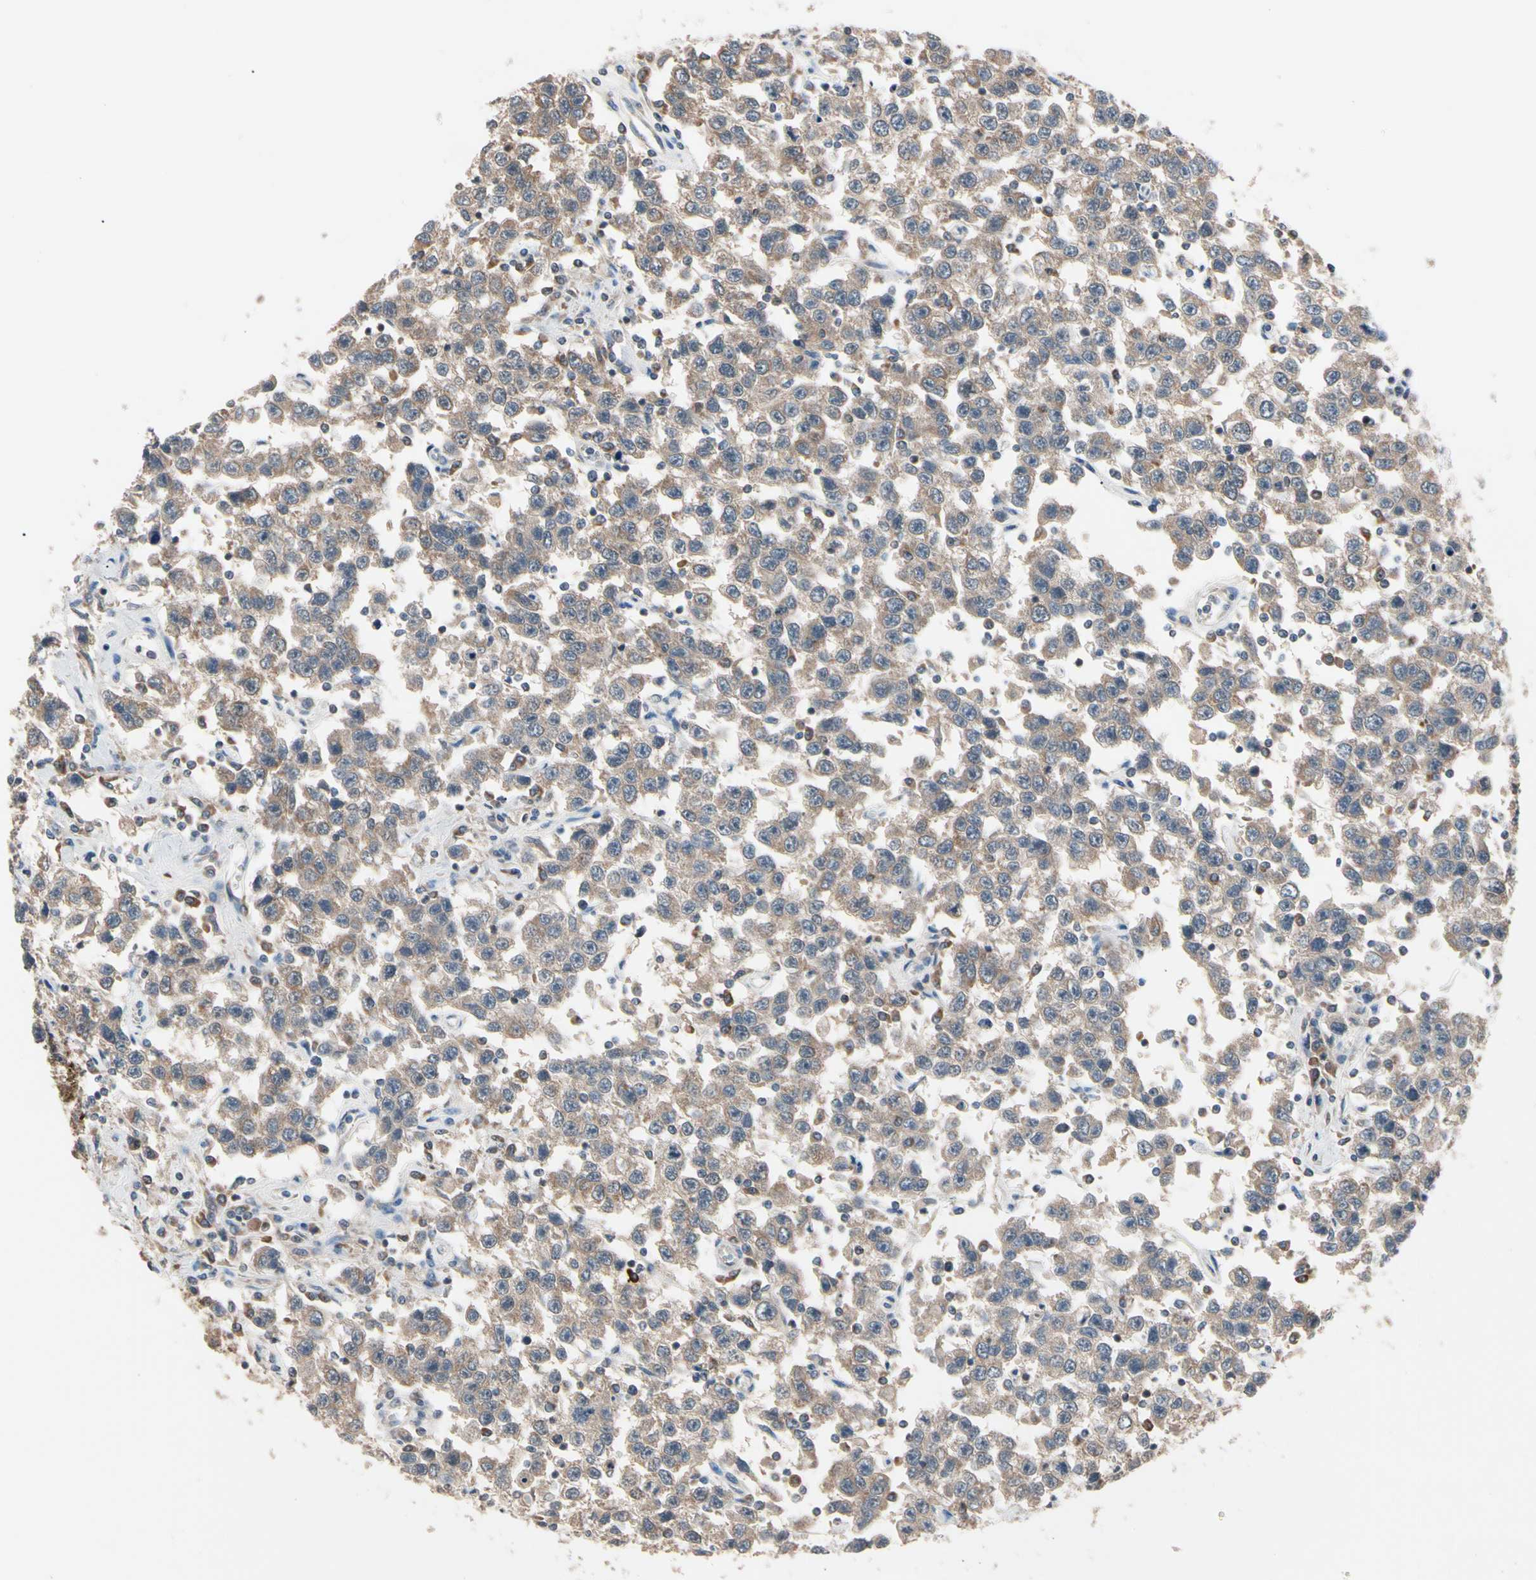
{"staining": {"intensity": "weak", "quantity": ">75%", "location": "cytoplasmic/membranous"}, "tissue": "testis cancer", "cell_type": "Tumor cells", "image_type": "cancer", "snomed": [{"axis": "morphology", "description": "Seminoma, NOS"}, {"axis": "topography", "description": "Testis"}], "caption": "This photomicrograph displays IHC staining of testis seminoma, with low weak cytoplasmic/membranous expression in about >75% of tumor cells.", "gene": "MTHFS", "patient": {"sex": "male", "age": 41}}